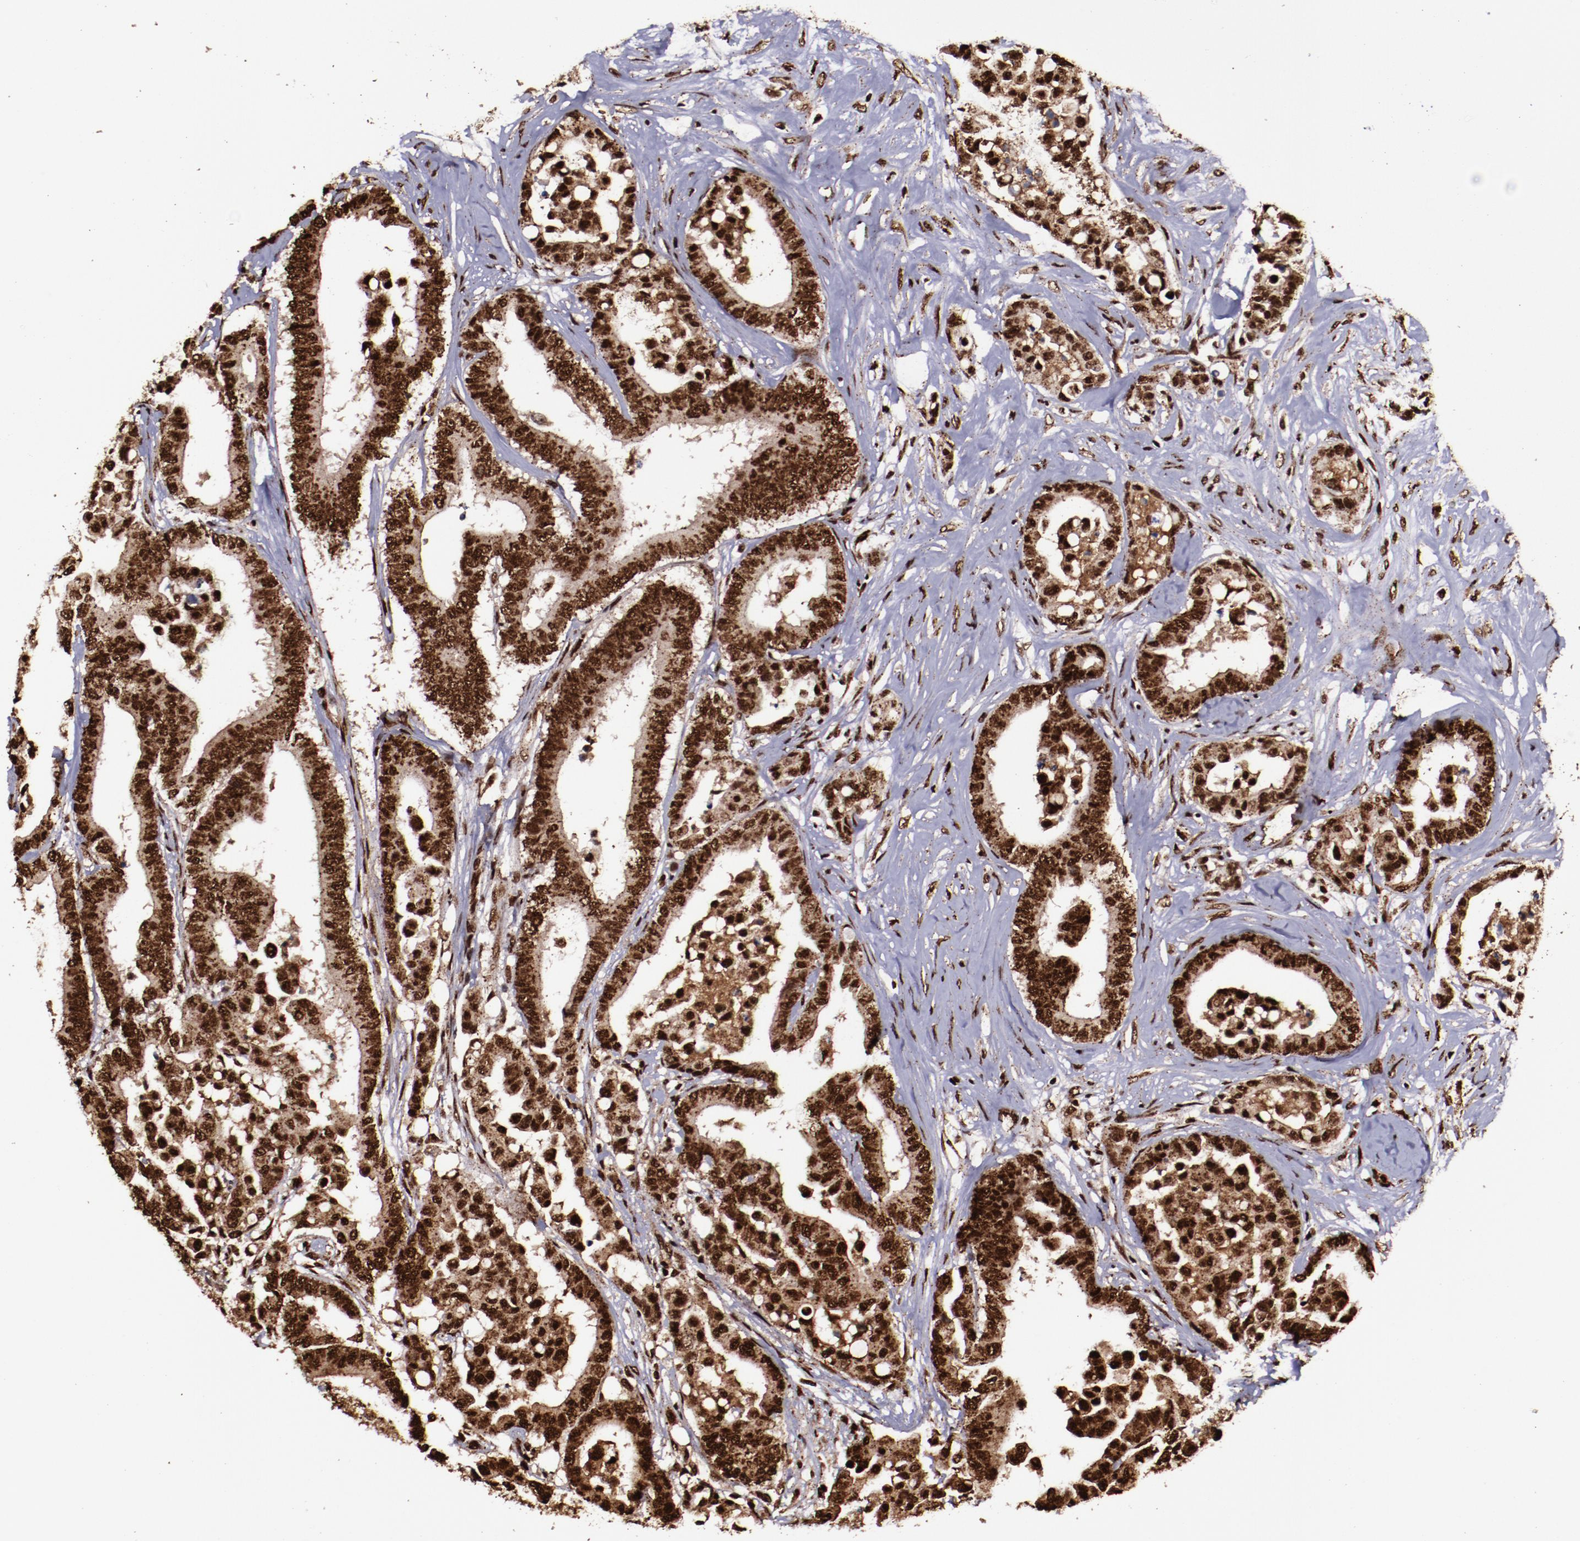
{"staining": {"intensity": "strong", "quantity": ">75%", "location": "cytoplasmic/membranous,nuclear"}, "tissue": "colorectal cancer", "cell_type": "Tumor cells", "image_type": "cancer", "snomed": [{"axis": "morphology", "description": "Adenocarcinoma, NOS"}, {"axis": "topography", "description": "Colon"}], "caption": "Protein staining of adenocarcinoma (colorectal) tissue exhibits strong cytoplasmic/membranous and nuclear positivity in about >75% of tumor cells.", "gene": "SNW1", "patient": {"sex": "male", "age": 82}}